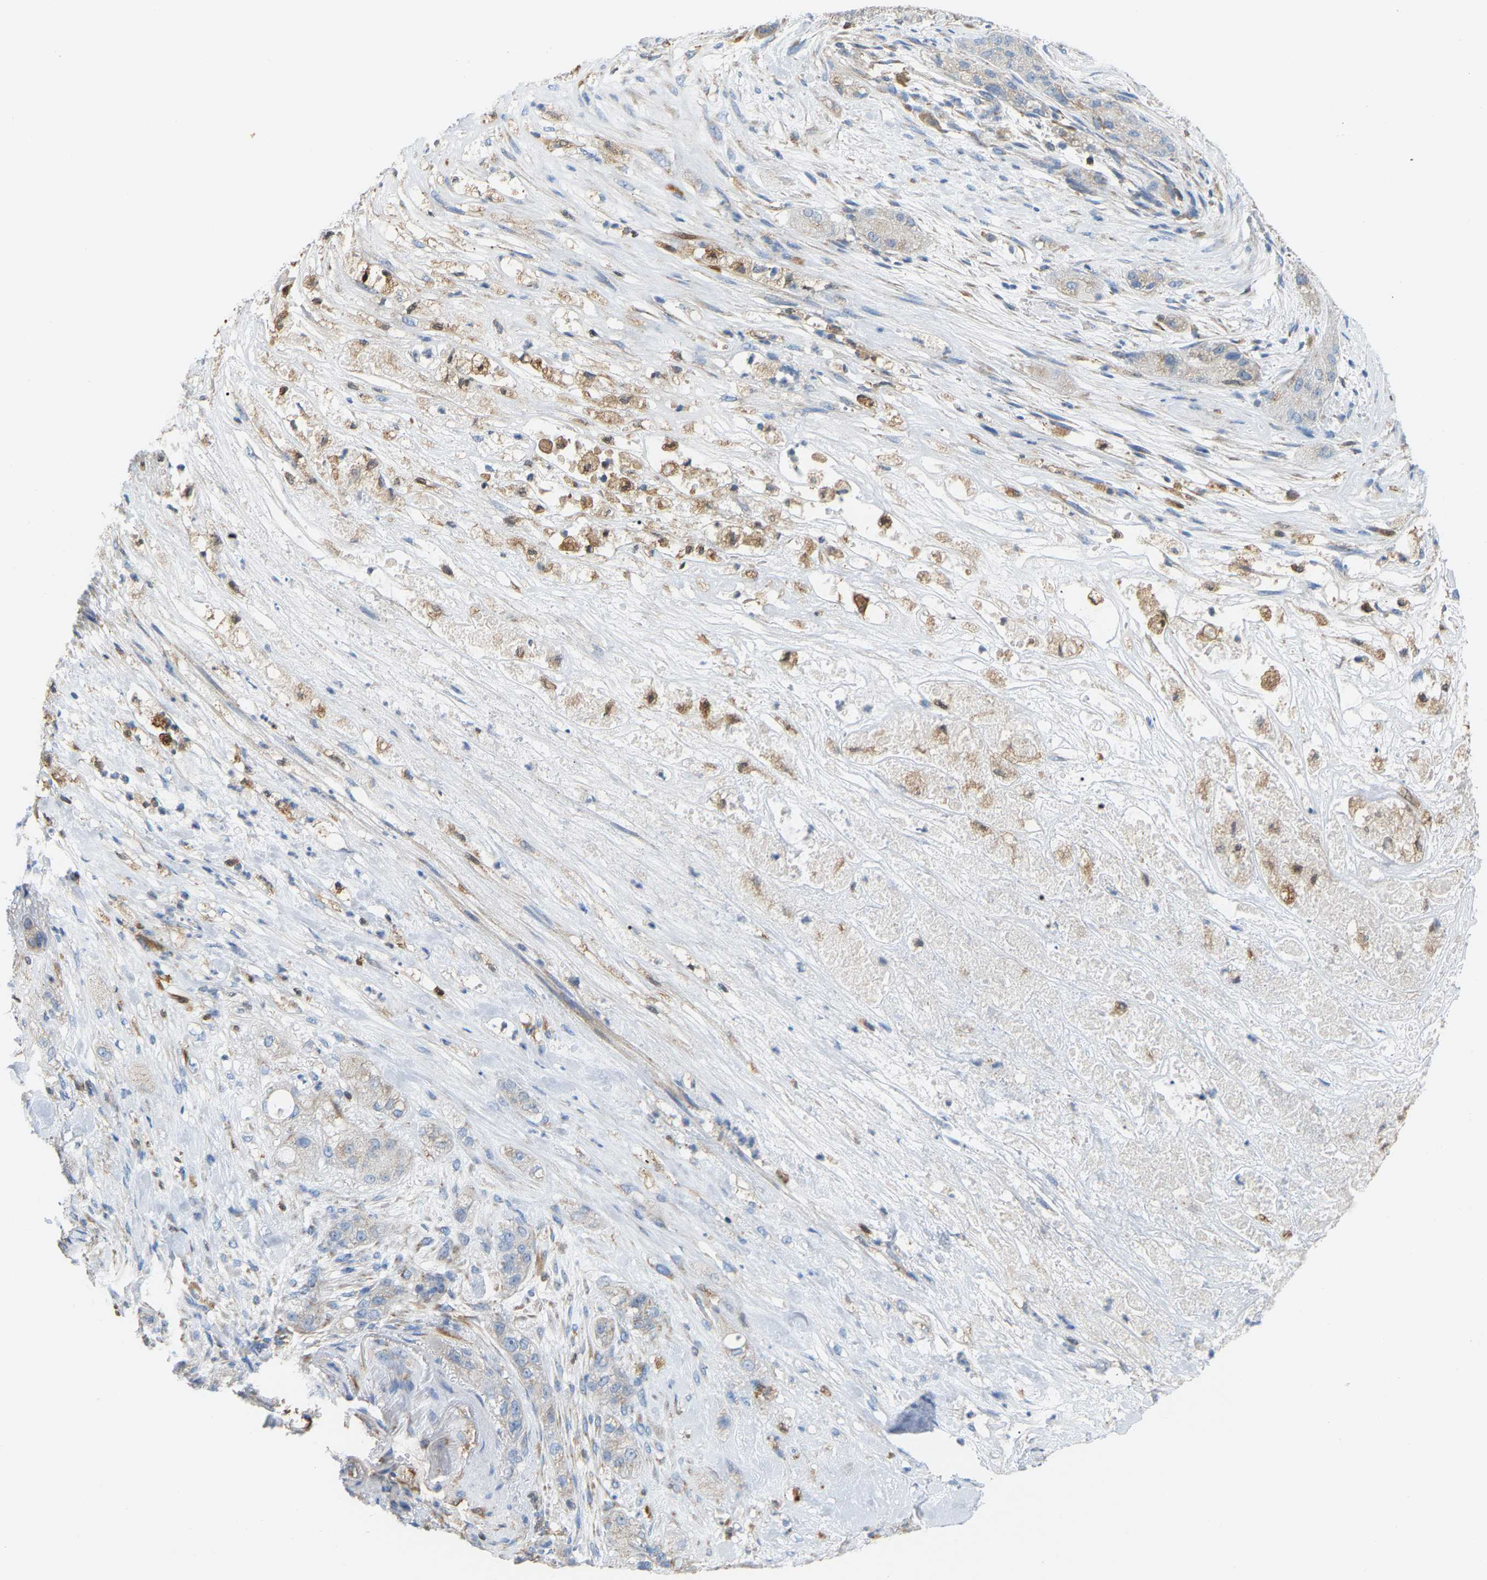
{"staining": {"intensity": "negative", "quantity": "none", "location": "none"}, "tissue": "pancreatic cancer", "cell_type": "Tumor cells", "image_type": "cancer", "snomed": [{"axis": "morphology", "description": "Adenocarcinoma, NOS"}, {"axis": "topography", "description": "Pancreas"}], "caption": "Image shows no significant protein positivity in tumor cells of pancreatic cancer. The staining was performed using DAB to visualize the protein expression in brown, while the nuclei were stained in blue with hematoxylin (Magnification: 20x).", "gene": "CROT", "patient": {"sex": "female", "age": 78}}